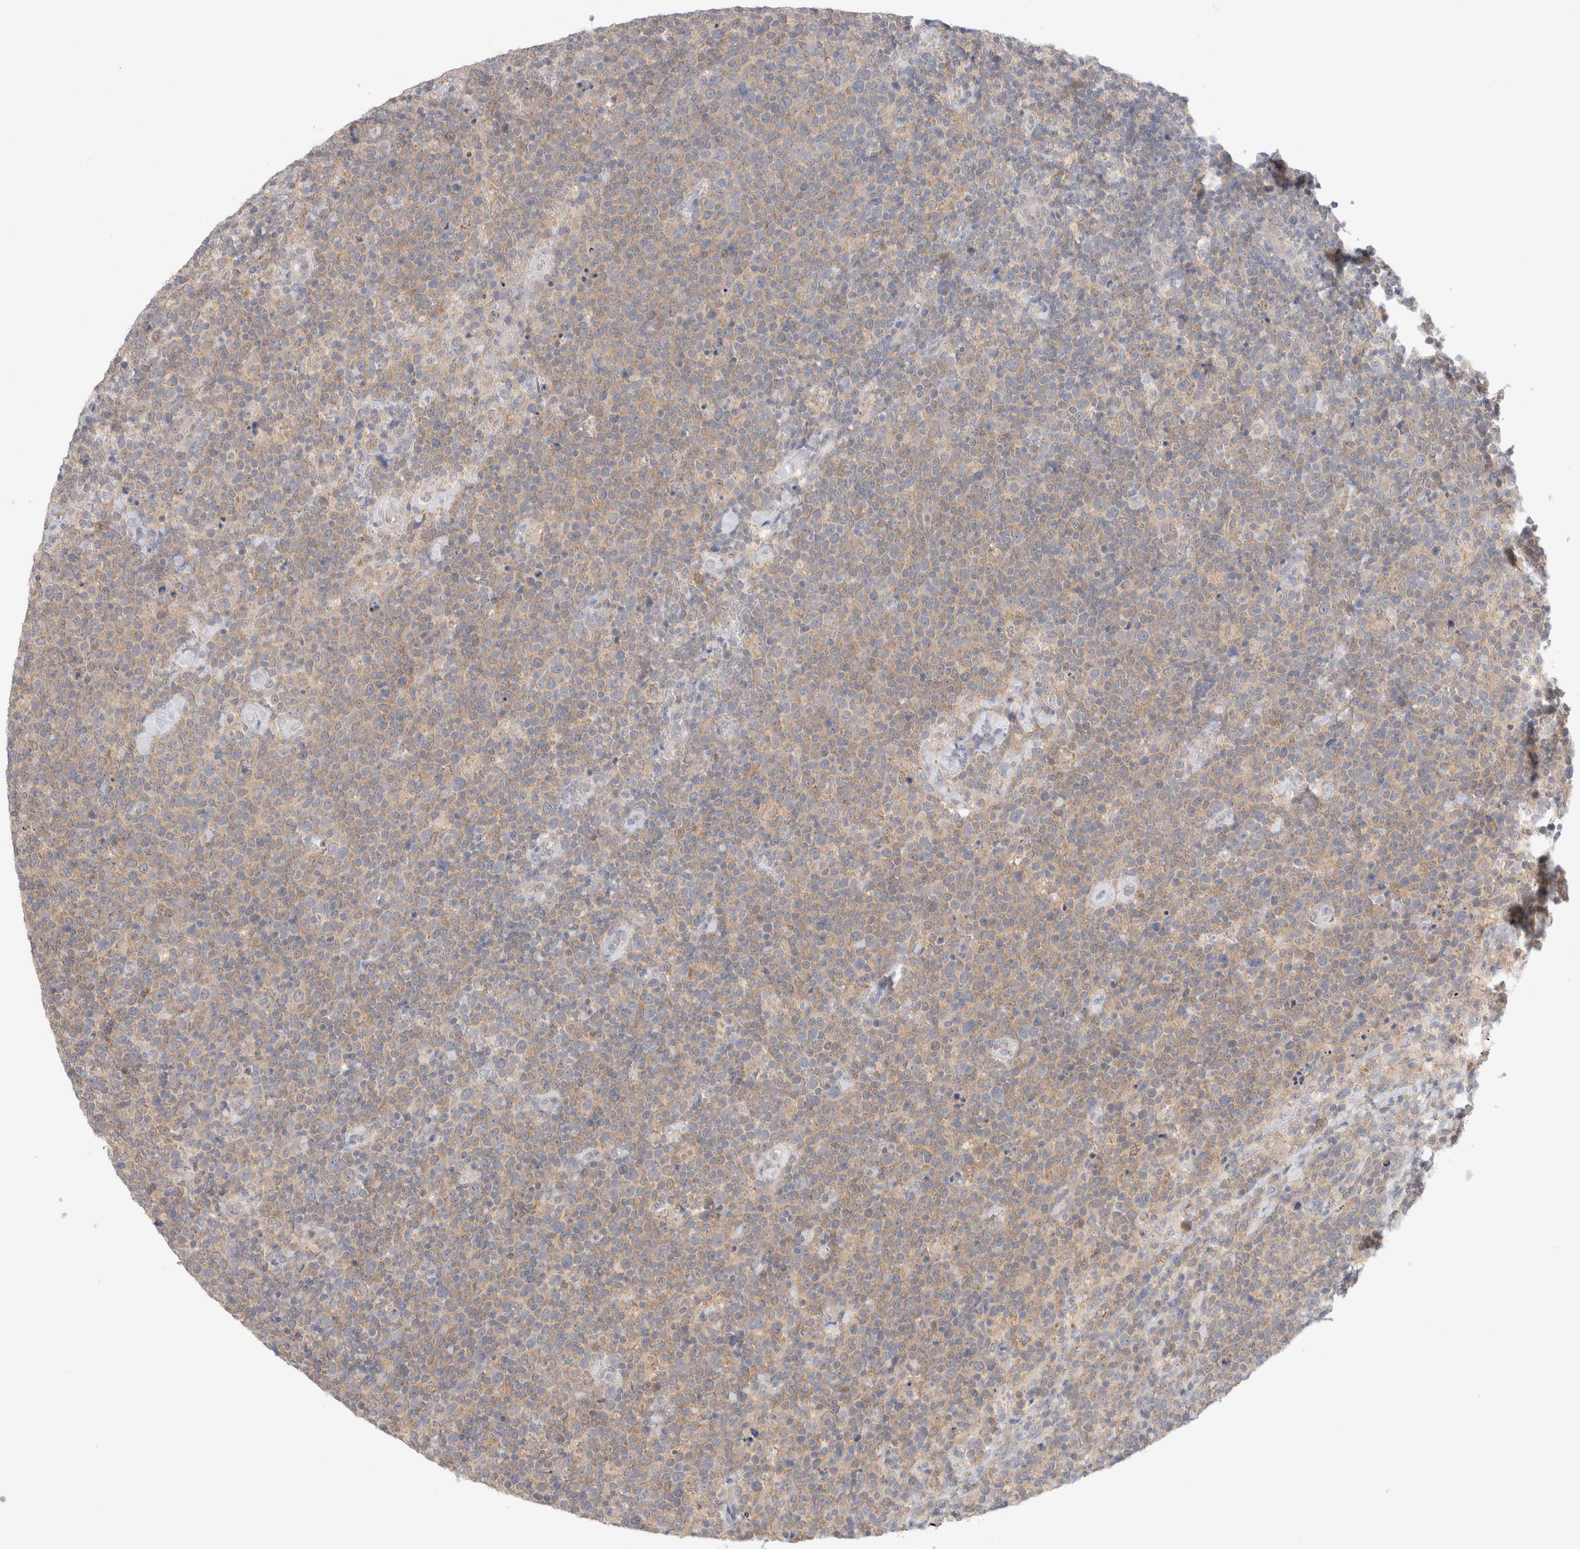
{"staining": {"intensity": "weak", "quantity": ">75%", "location": "cytoplasmic/membranous"}, "tissue": "lymphoma", "cell_type": "Tumor cells", "image_type": "cancer", "snomed": [{"axis": "morphology", "description": "Malignant lymphoma, non-Hodgkin's type, High grade"}, {"axis": "topography", "description": "Lymph node"}], "caption": "This micrograph displays malignant lymphoma, non-Hodgkin's type (high-grade) stained with IHC to label a protein in brown. The cytoplasmic/membranous of tumor cells show weak positivity for the protein. Nuclei are counter-stained blue.", "gene": "NDOR1", "patient": {"sex": "male", "age": 61}}